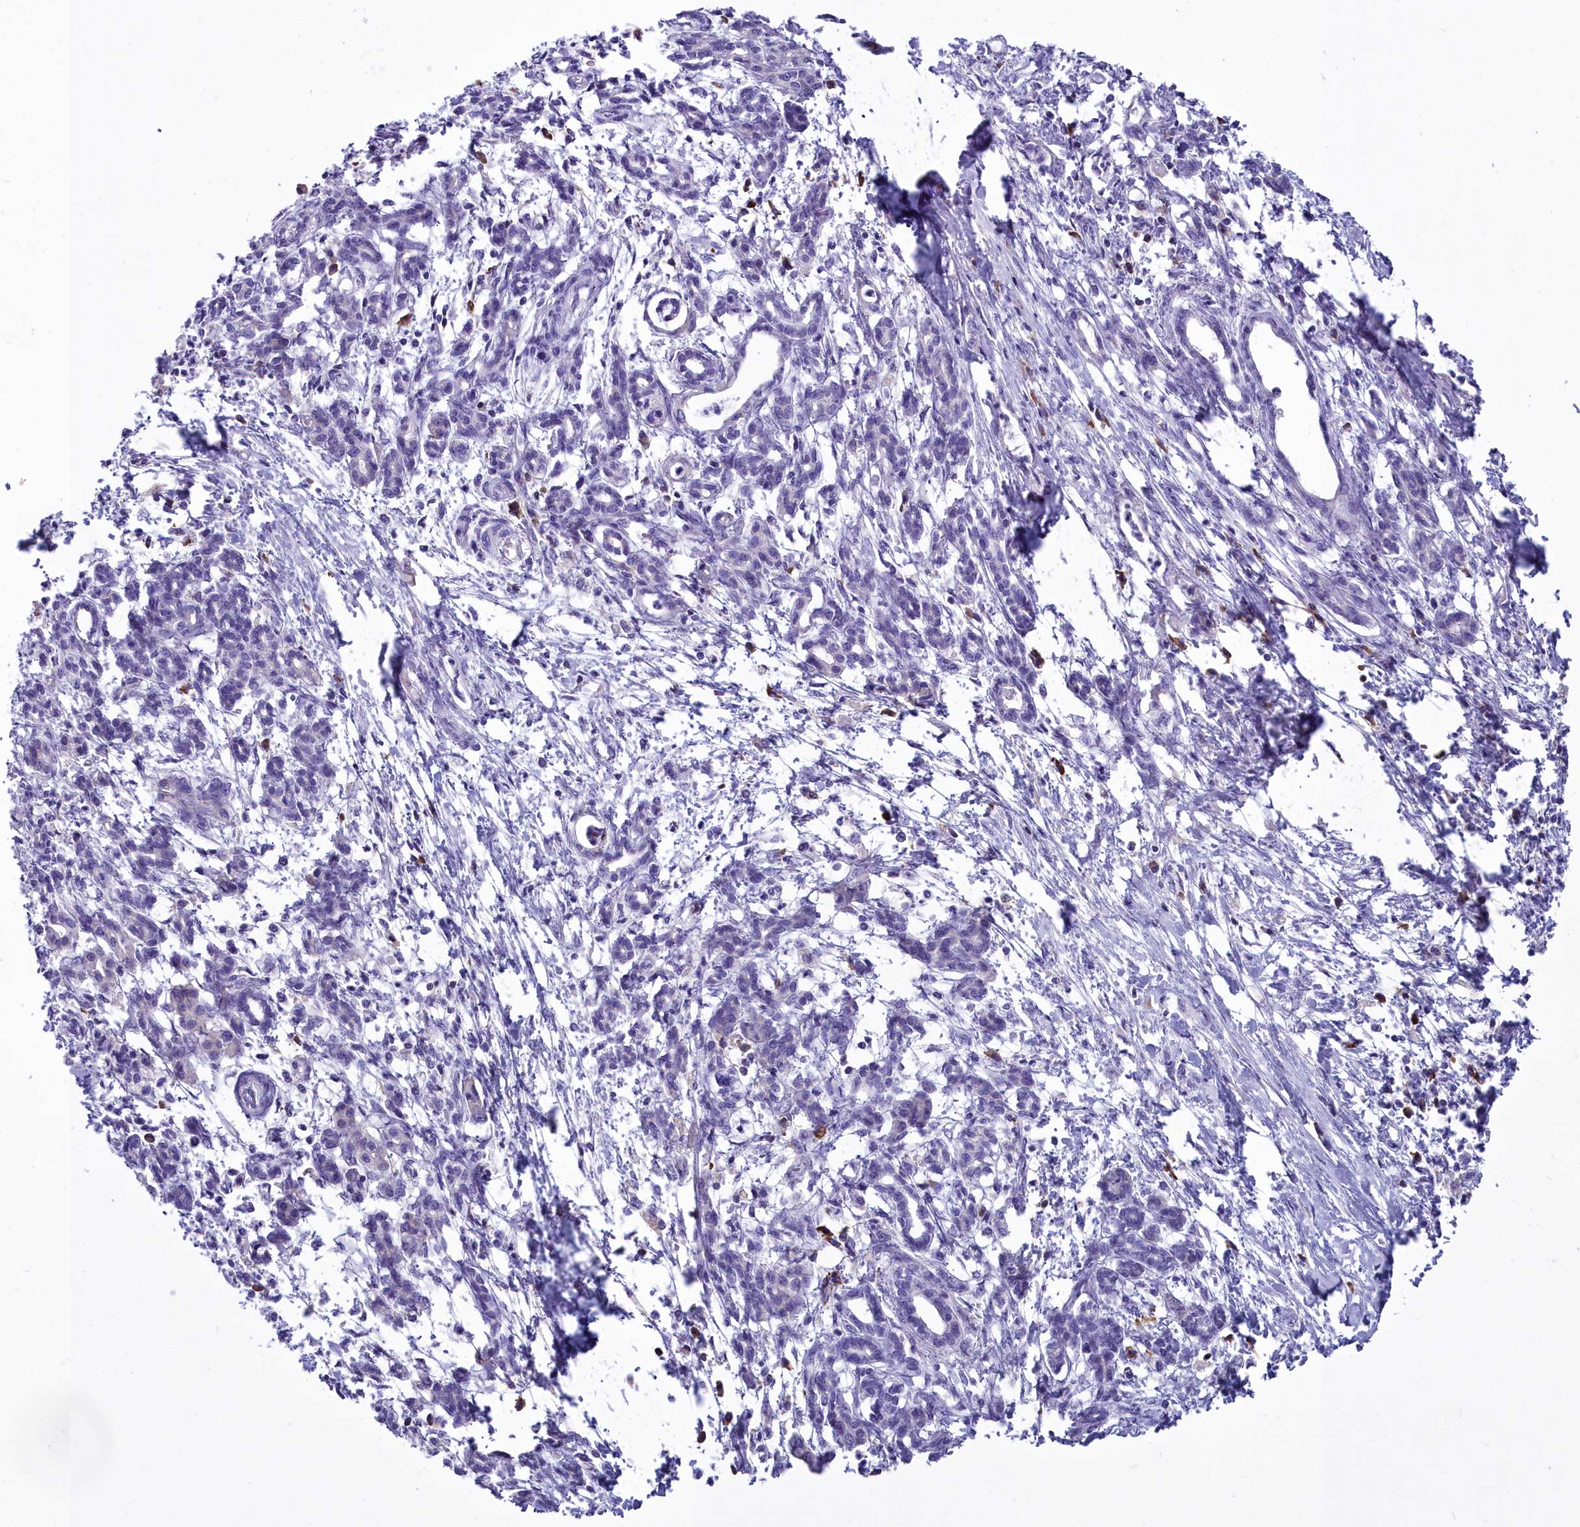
{"staining": {"intensity": "negative", "quantity": "none", "location": "none"}, "tissue": "pancreatic cancer", "cell_type": "Tumor cells", "image_type": "cancer", "snomed": [{"axis": "morphology", "description": "Adenocarcinoma, NOS"}, {"axis": "topography", "description": "Pancreas"}], "caption": "The photomicrograph exhibits no staining of tumor cells in pancreatic adenocarcinoma.", "gene": "CD5", "patient": {"sex": "female", "age": 55}}